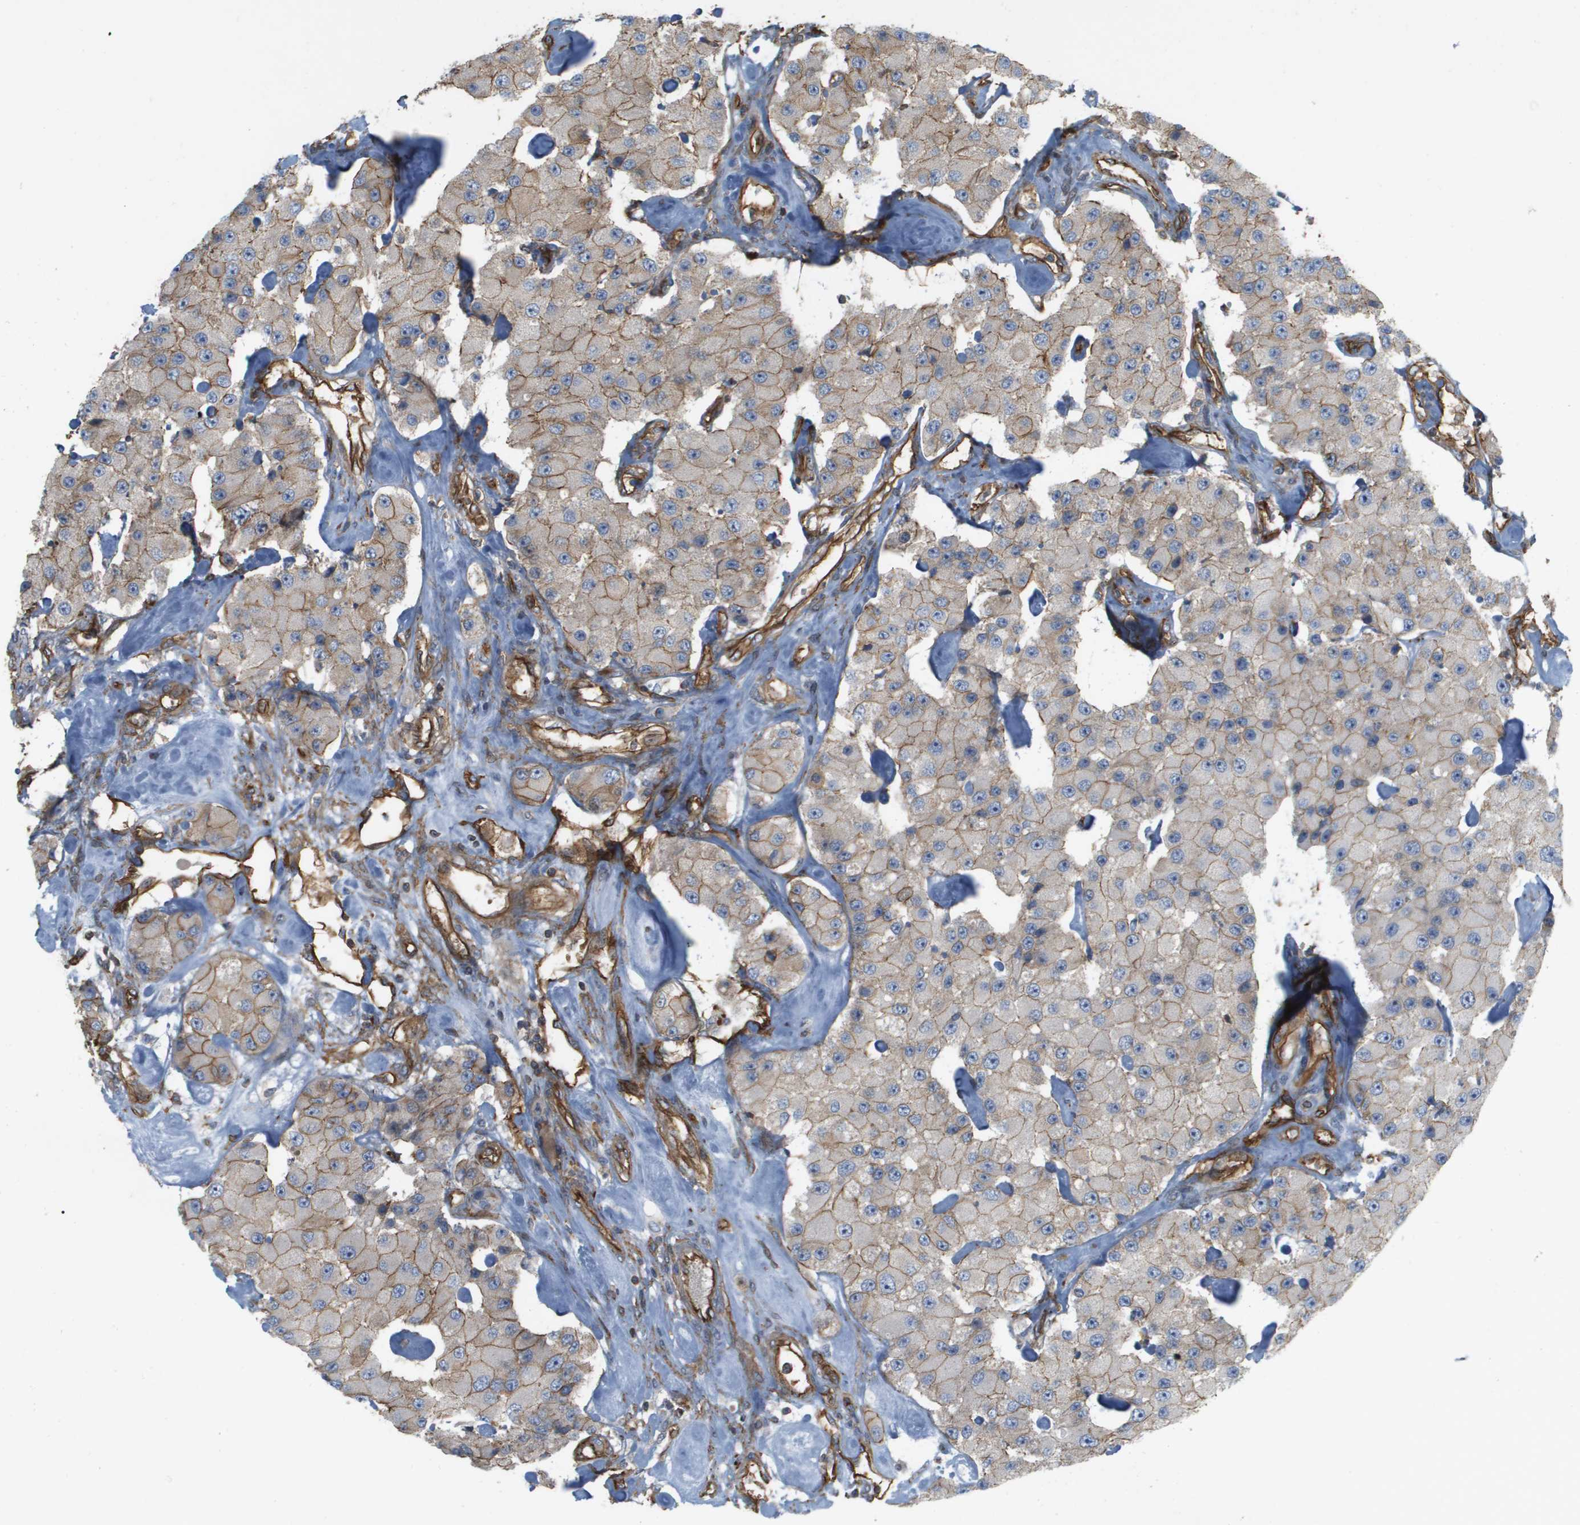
{"staining": {"intensity": "moderate", "quantity": "25%-75%", "location": "cytoplasmic/membranous"}, "tissue": "carcinoid", "cell_type": "Tumor cells", "image_type": "cancer", "snomed": [{"axis": "morphology", "description": "Carcinoid, malignant, NOS"}, {"axis": "topography", "description": "Pancreas"}], "caption": "Carcinoid stained with immunohistochemistry (IHC) demonstrates moderate cytoplasmic/membranous staining in approximately 25%-75% of tumor cells.", "gene": "SGMS2", "patient": {"sex": "male", "age": 41}}